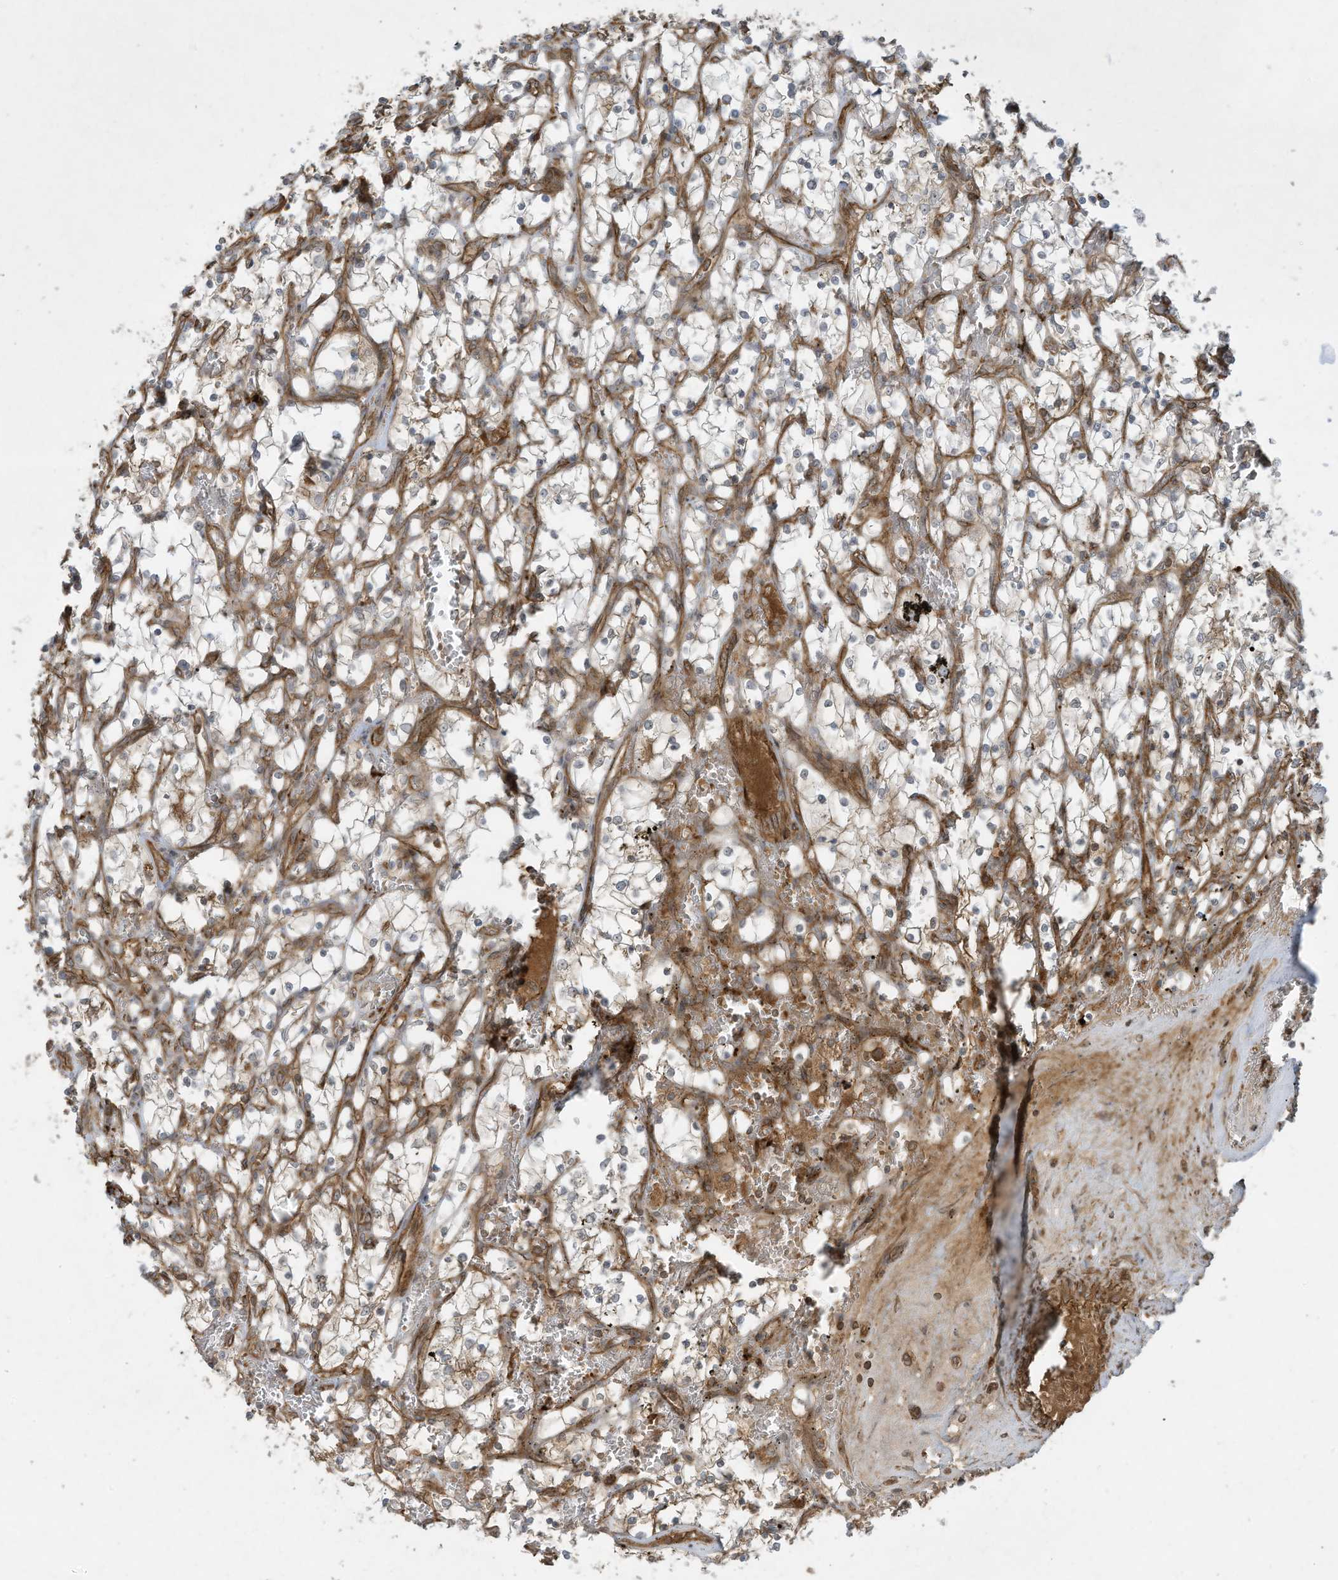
{"staining": {"intensity": "negative", "quantity": "none", "location": "none"}, "tissue": "renal cancer", "cell_type": "Tumor cells", "image_type": "cancer", "snomed": [{"axis": "morphology", "description": "Adenocarcinoma, NOS"}, {"axis": "topography", "description": "Kidney"}], "caption": "Immunohistochemistry (IHC) of human adenocarcinoma (renal) displays no staining in tumor cells. Nuclei are stained in blue.", "gene": "DDIT4", "patient": {"sex": "female", "age": 69}}